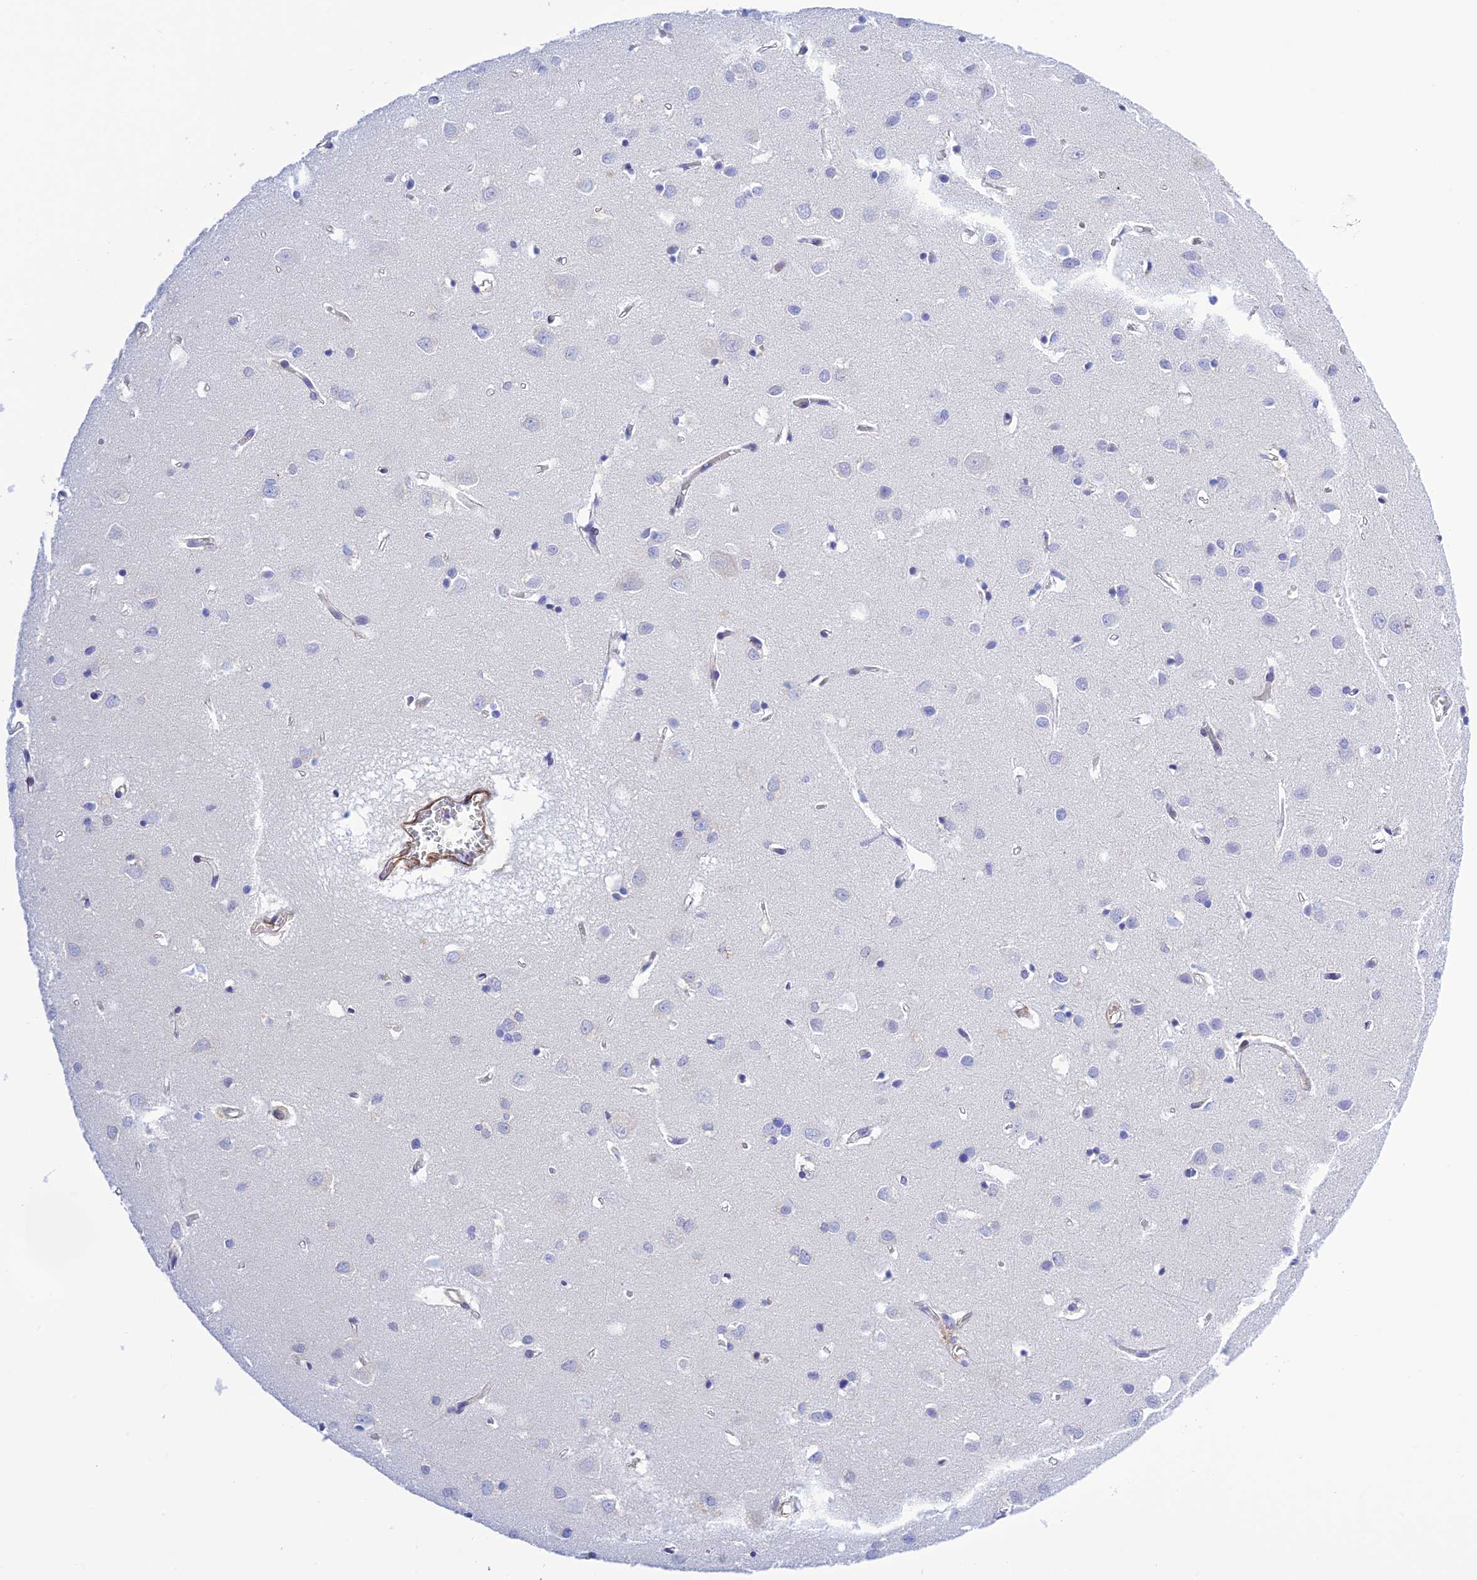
{"staining": {"intensity": "negative", "quantity": "none", "location": "none"}, "tissue": "cerebral cortex", "cell_type": "Endothelial cells", "image_type": "normal", "snomed": [{"axis": "morphology", "description": "Normal tissue, NOS"}, {"axis": "topography", "description": "Cerebral cortex"}], "caption": "IHC of normal human cerebral cortex shows no expression in endothelial cells. (DAB immunohistochemistry (IHC) visualized using brightfield microscopy, high magnification).", "gene": "ZDHHC16", "patient": {"sex": "female", "age": 64}}